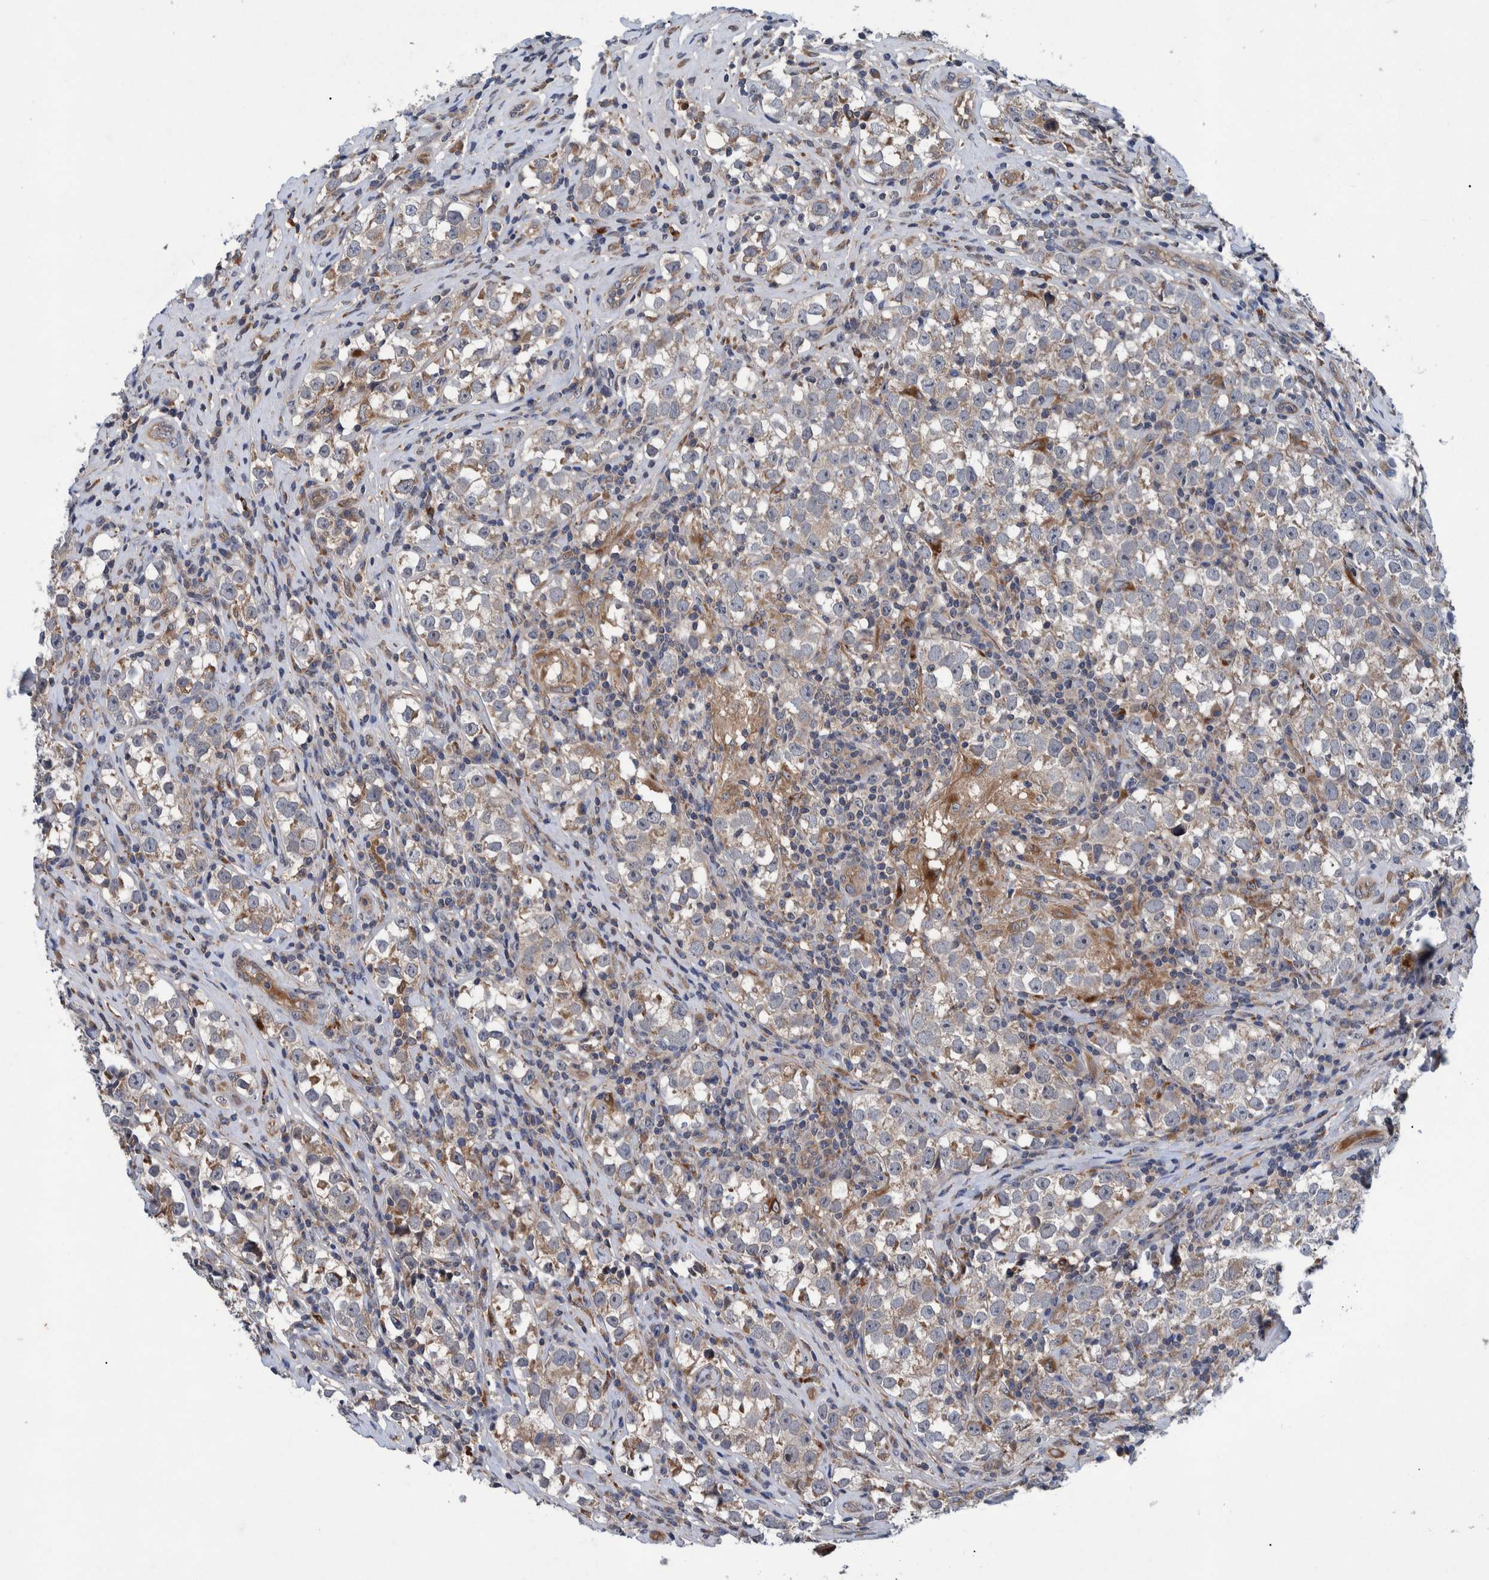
{"staining": {"intensity": "weak", "quantity": "<25%", "location": "cytoplasmic/membranous"}, "tissue": "testis cancer", "cell_type": "Tumor cells", "image_type": "cancer", "snomed": [{"axis": "morphology", "description": "Normal tissue, NOS"}, {"axis": "morphology", "description": "Seminoma, NOS"}, {"axis": "topography", "description": "Testis"}], "caption": "An image of seminoma (testis) stained for a protein exhibits no brown staining in tumor cells.", "gene": "ITIH3", "patient": {"sex": "male", "age": 43}}